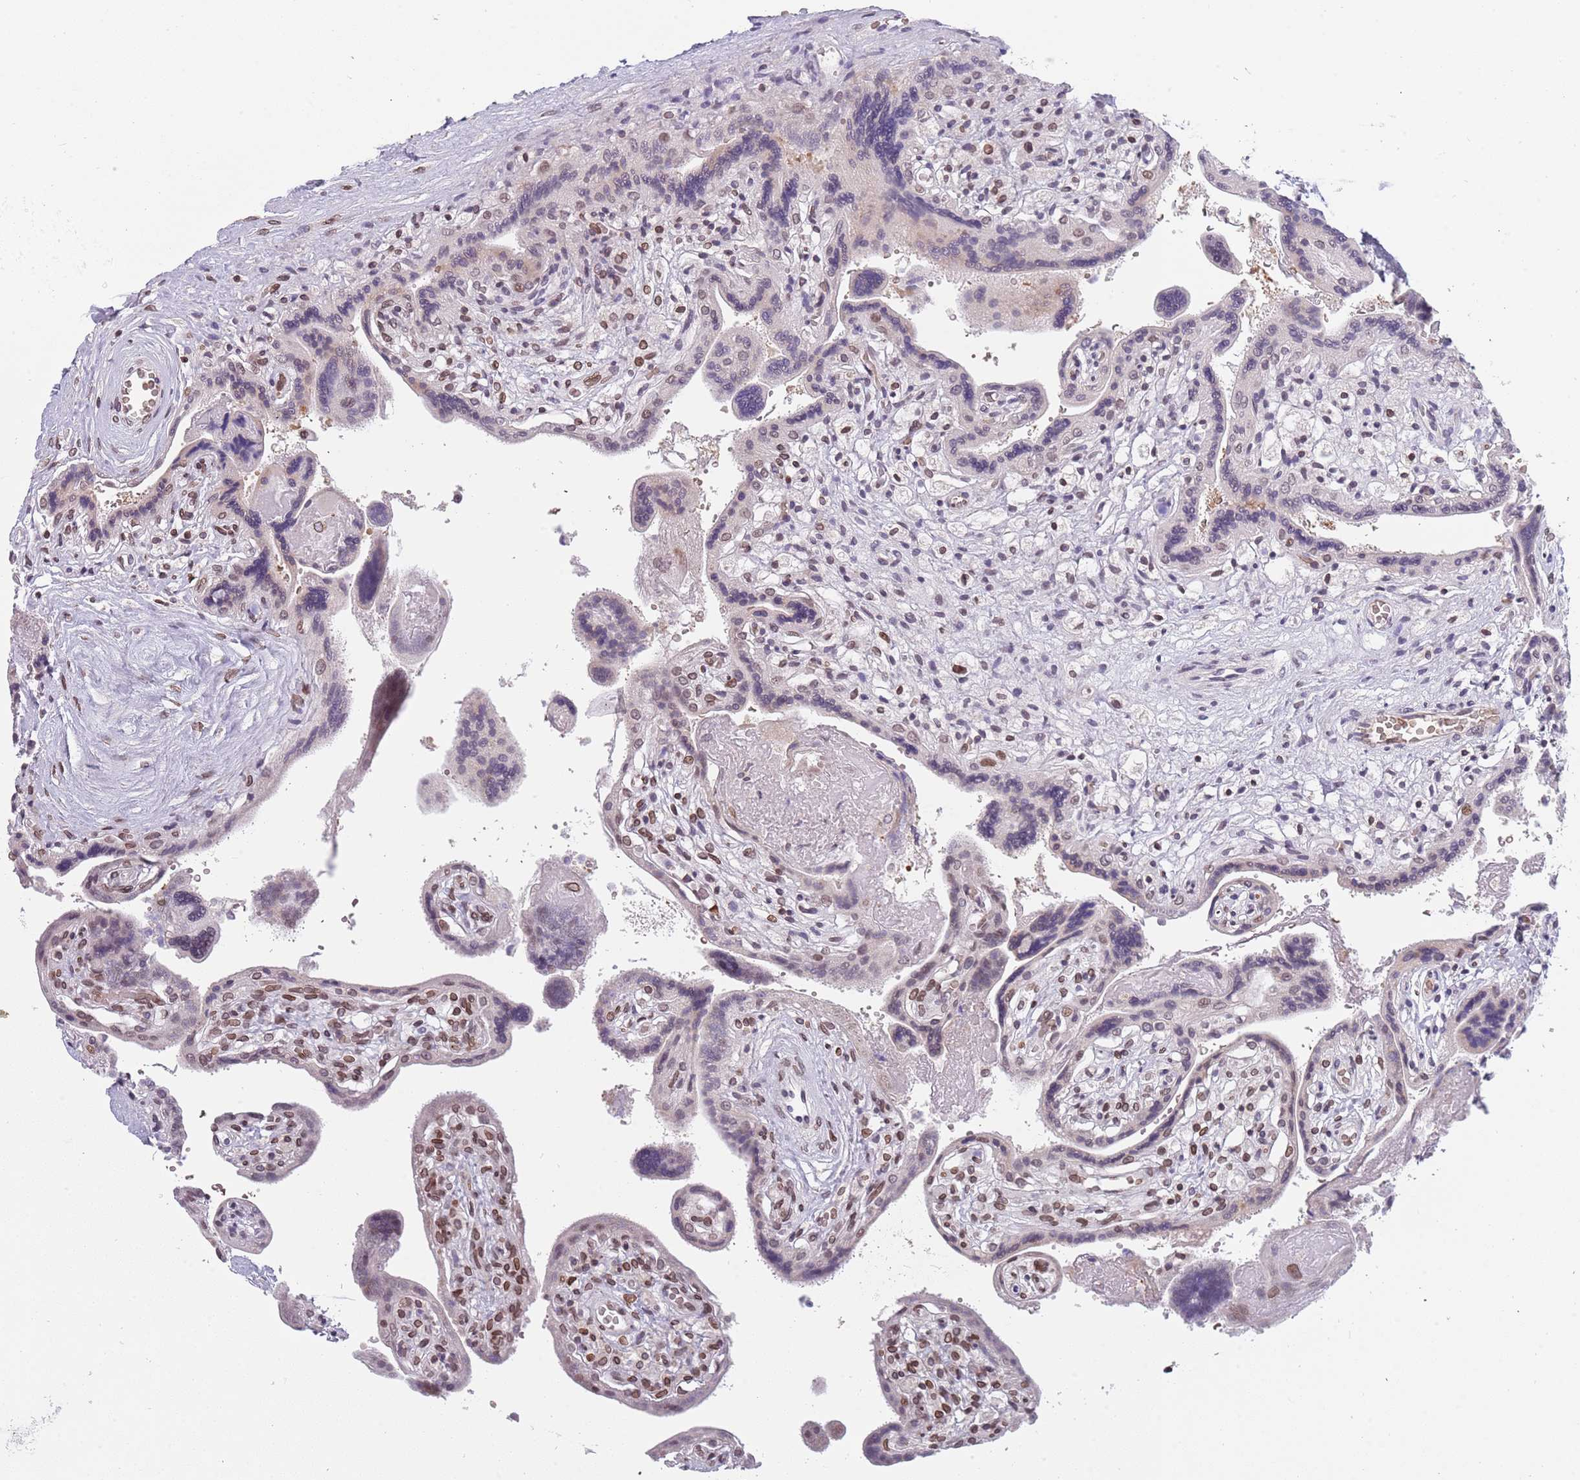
{"staining": {"intensity": "moderate", "quantity": ">75%", "location": "cytoplasmic/membranous,nuclear"}, "tissue": "placenta", "cell_type": "Decidual cells", "image_type": "normal", "snomed": [{"axis": "morphology", "description": "Normal tissue, NOS"}, {"axis": "topography", "description": "Placenta"}], "caption": "Protein analysis of normal placenta shows moderate cytoplasmic/membranous,nuclear positivity in about >75% of decidual cells.", "gene": "KLHDC2", "patient": {"sex": "female", "age": 37}}